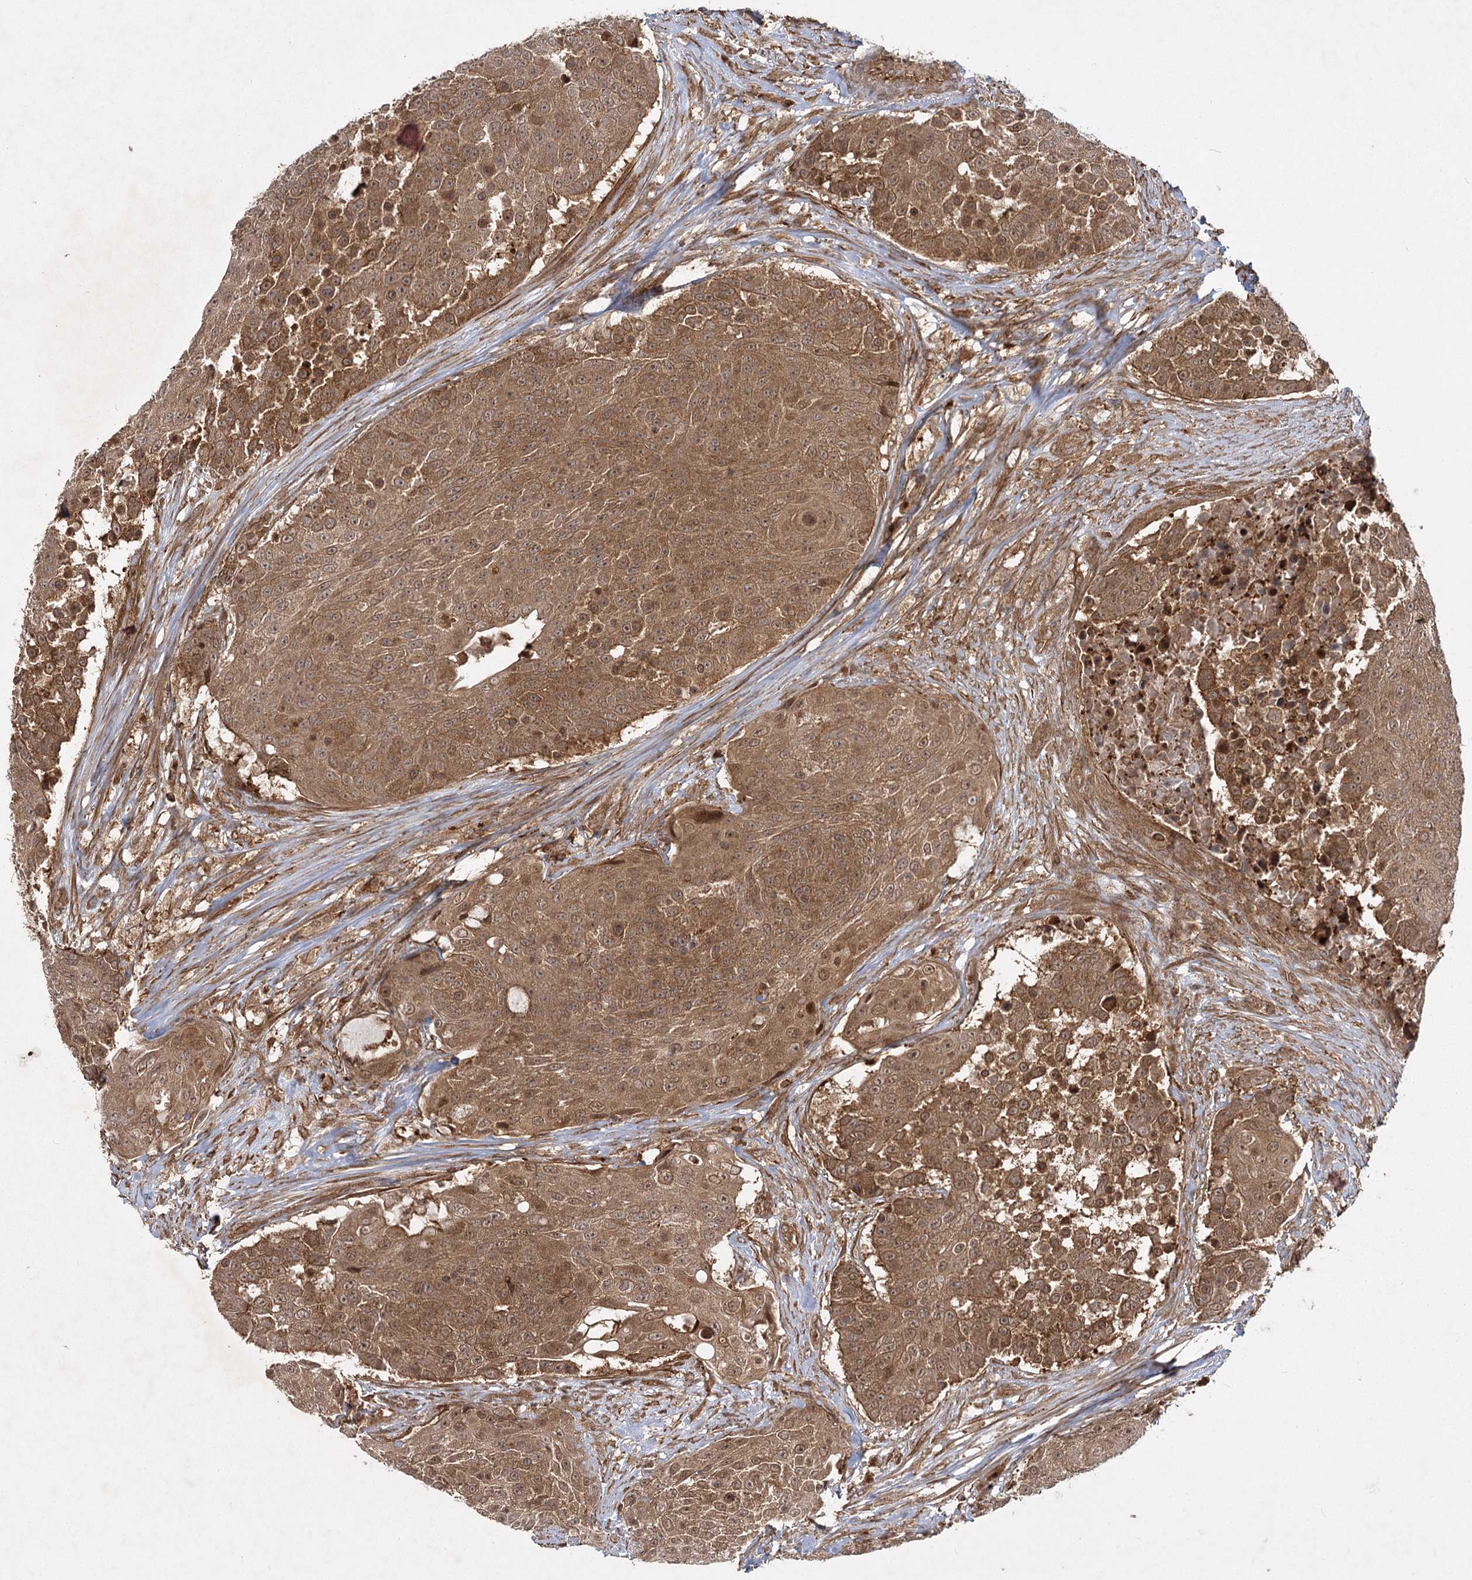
{"staining": {"intensity": "moderate", "quantity": ">75%", "location": "cytoplasmic/membranous,nuclear"}, "tissue": "urothelial cancer", "cell_type": "Tumor cells", "image_type": "cancer", "snomed": [{"axis": "morphology", "description": "Urothelial carcinoma, High grade"}, {"axis": "topography", "description": "Urinary bladder"}], "caption": "Tumor cells display medium levels of moderate cytoplasmic/membranous and nuclear expression in approximately >75% of cells in high-grade urothelial carcinoma. The protein of interest is stained brown, and the nuclei are stained in blue (DAB IHC with brightfield microscopy, high magnification).", "gene": "MDFIC", "patient": {"sex": "female", "age": 63}}